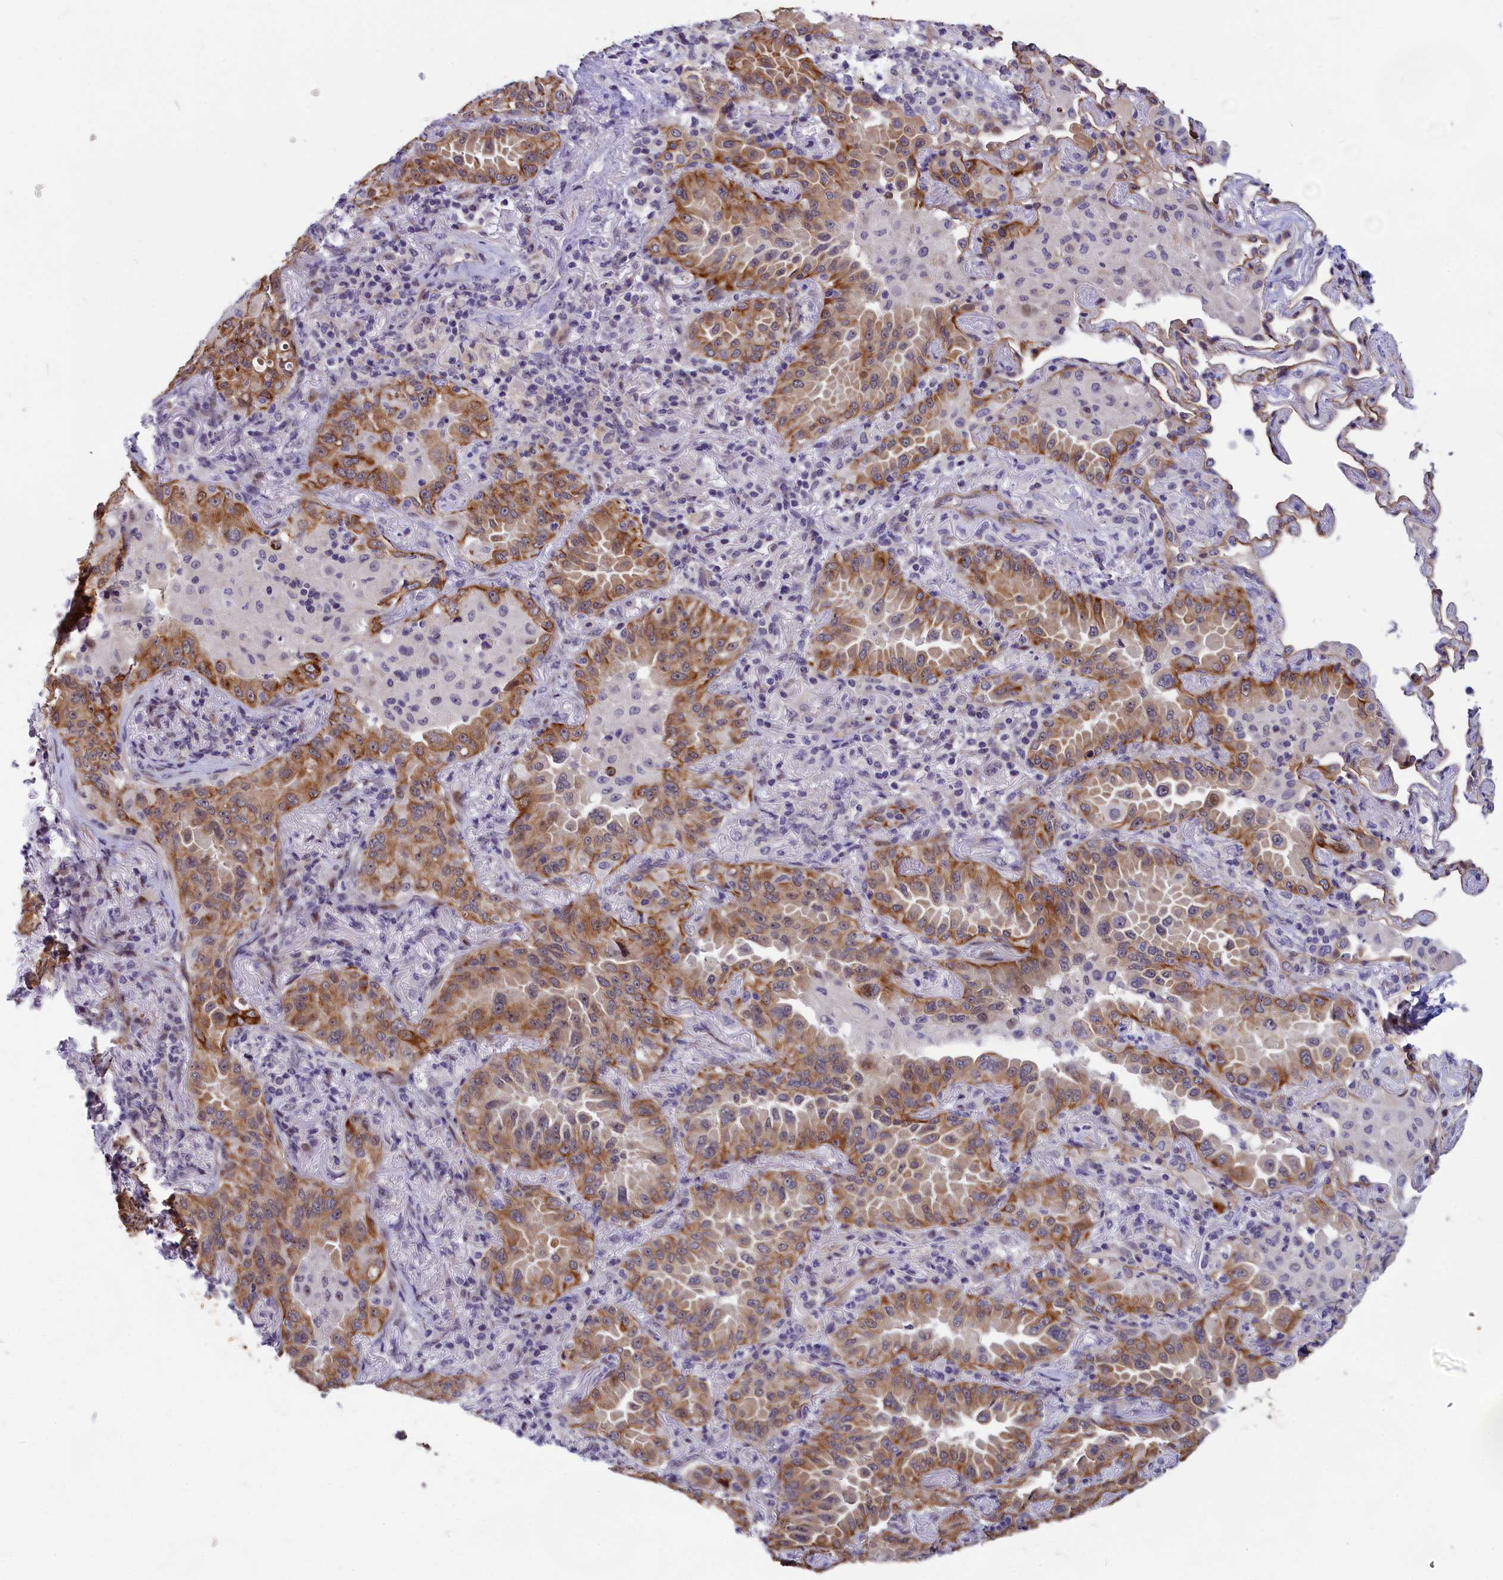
{"staining": {"intensity": "moderate", "quantity": ">75%", "location": "cytoplasmic/membranous"}, "tissue": "lung cancer", "cell_type": "Tumor cells", "image_type": "cancer", "snomed": [{"axis": "morphology", "description": "Adenocarcinoma, NOS"}, {"axis": "topography", "description": "Lung"}], "caption": "A brown stain shows moderate cytoplasmic/membranous staining of a protein in human lung cancer (adenocarcinoma) tumor cells.", "gene": "ANKRD34B", "patient": {"sex": "female", "age": 69}}